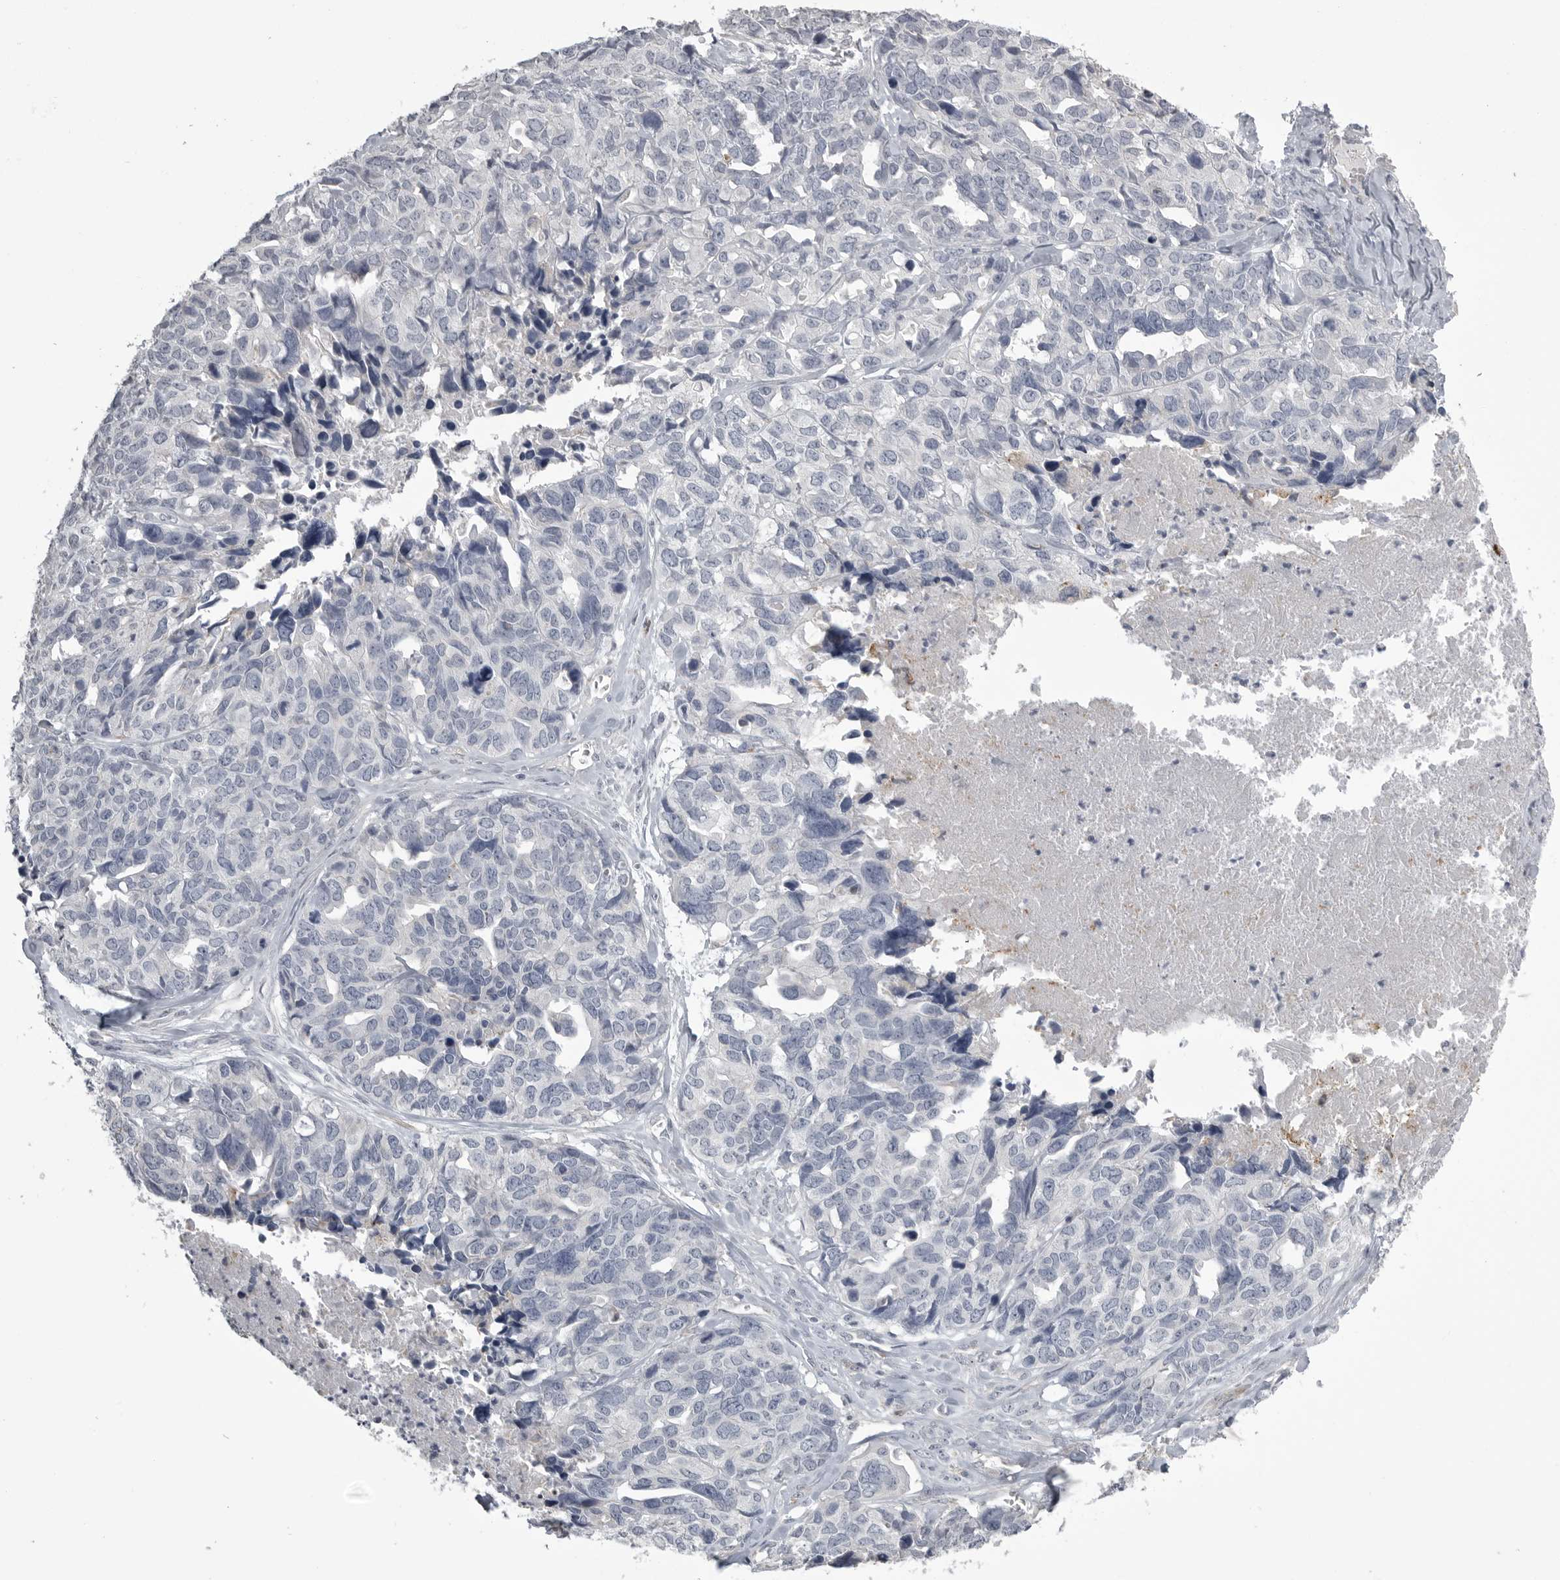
{"staining": {"intensity": "negative", "quantity": "none", "location": "none"}, "tissue": "ovarian cancer", "cell_type": "Tumor cells", "image_type": "cancer", "snomed": [{"axis": "morphology", "description": "Cystadenocarcinoma, serous, NOS"}, {"axis": "topography", "description": "Ovary"}], "caption": "Human ovarian cancer (serous cystadenocarcinoma) stained for a protein using immunohistochemistry (IHC) shows no expression in tumor cells.", "gene": "AOC3", "patient": {"sex": "female", "age": 79}}